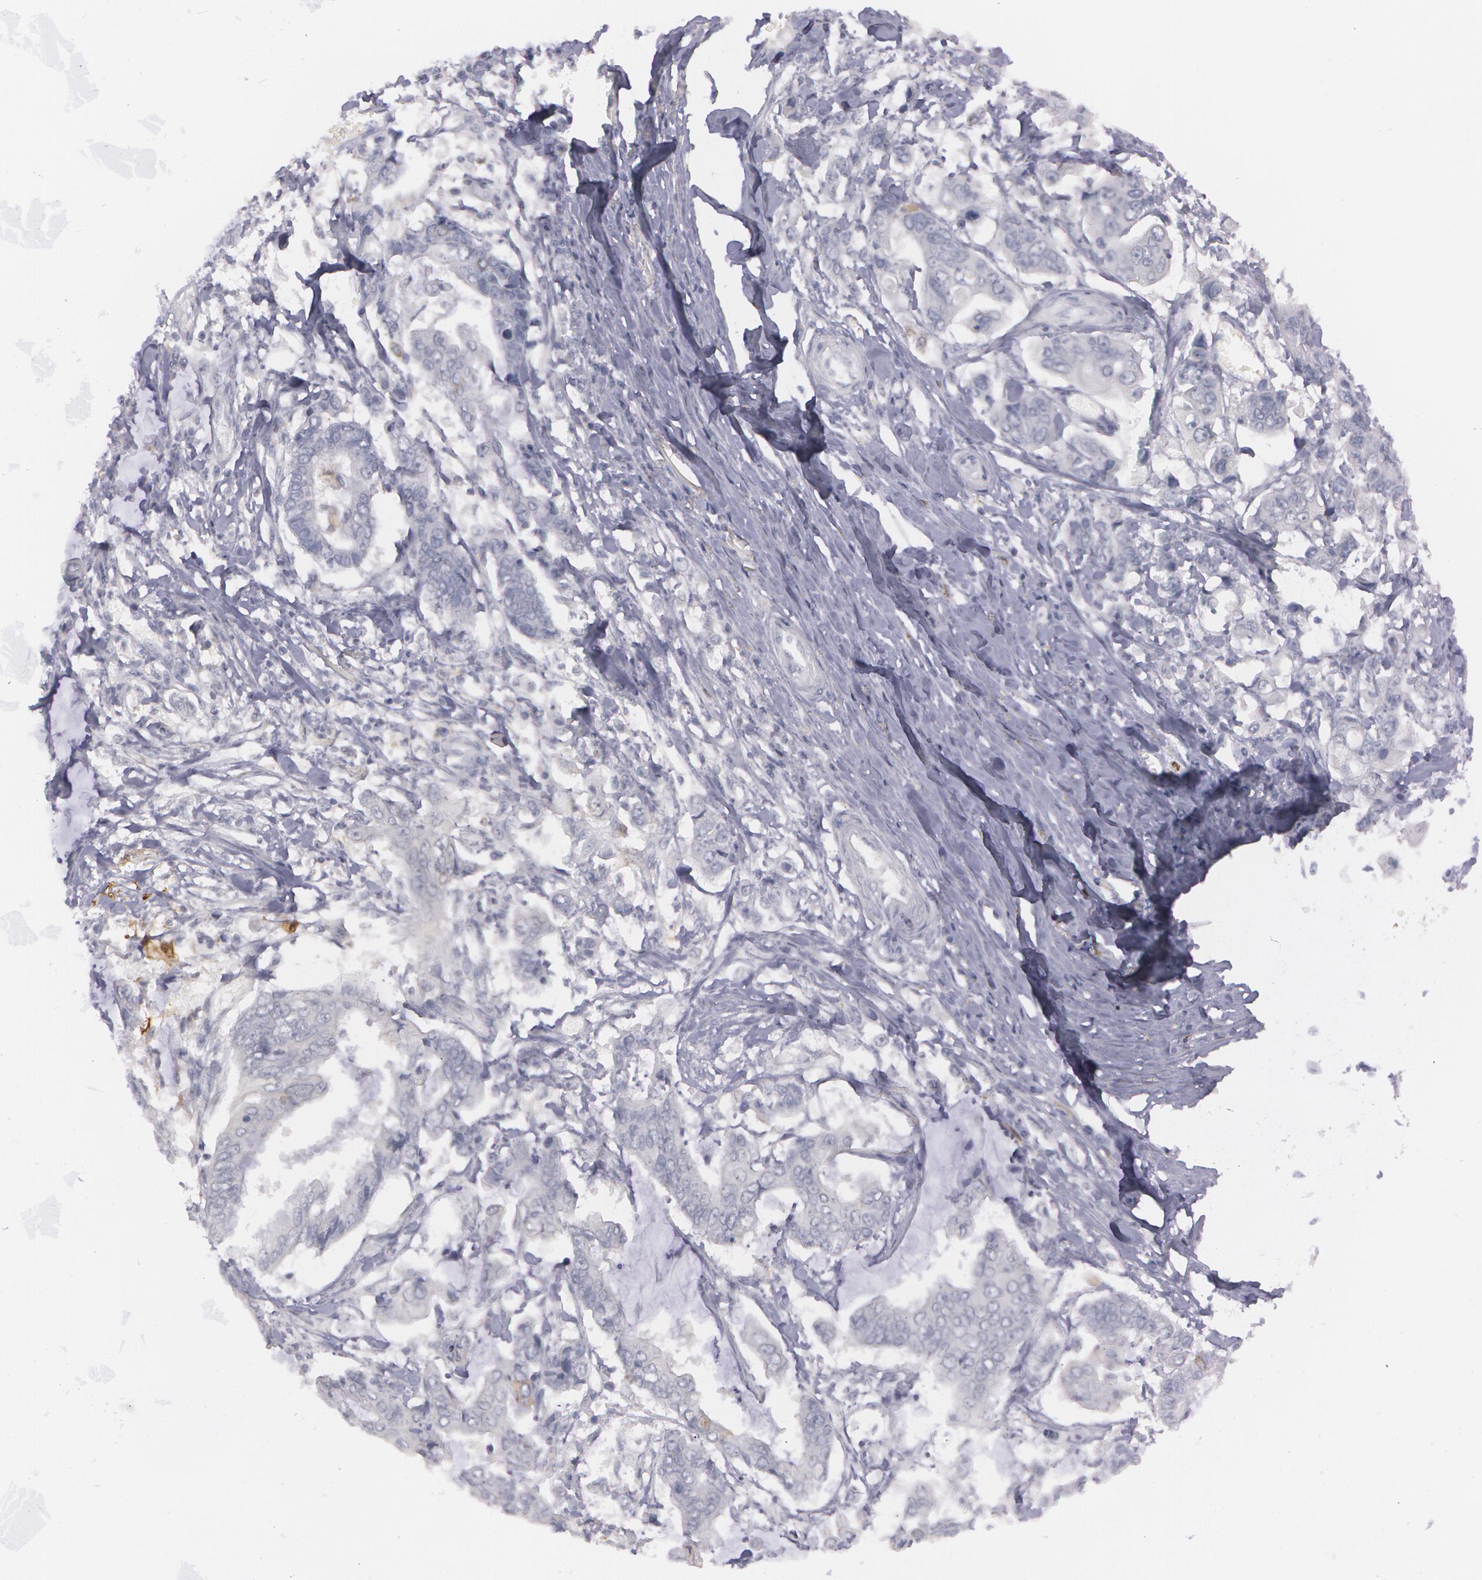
{"staining": {"intensity": "negative", "quantity": "none", "location": "none"}, "tissue": "stomach cancer", "cell_type": "Tumor cells", "image_type": "cancer", "snomed": [{"axis": "morphology", "description": "Adenocarcinoma, NOS"}, {"axis": "topography", "description": "Stomach, upper"}], "caption": "Stomach cancer was stained to show a protein in brown. There is no significant staining in tumor cells. (Immunohistochemistry (ihc), brightfield microscopy, high magnification).", "gene": "IL1RN", "patient": {"sex": "male", "age": 80}}